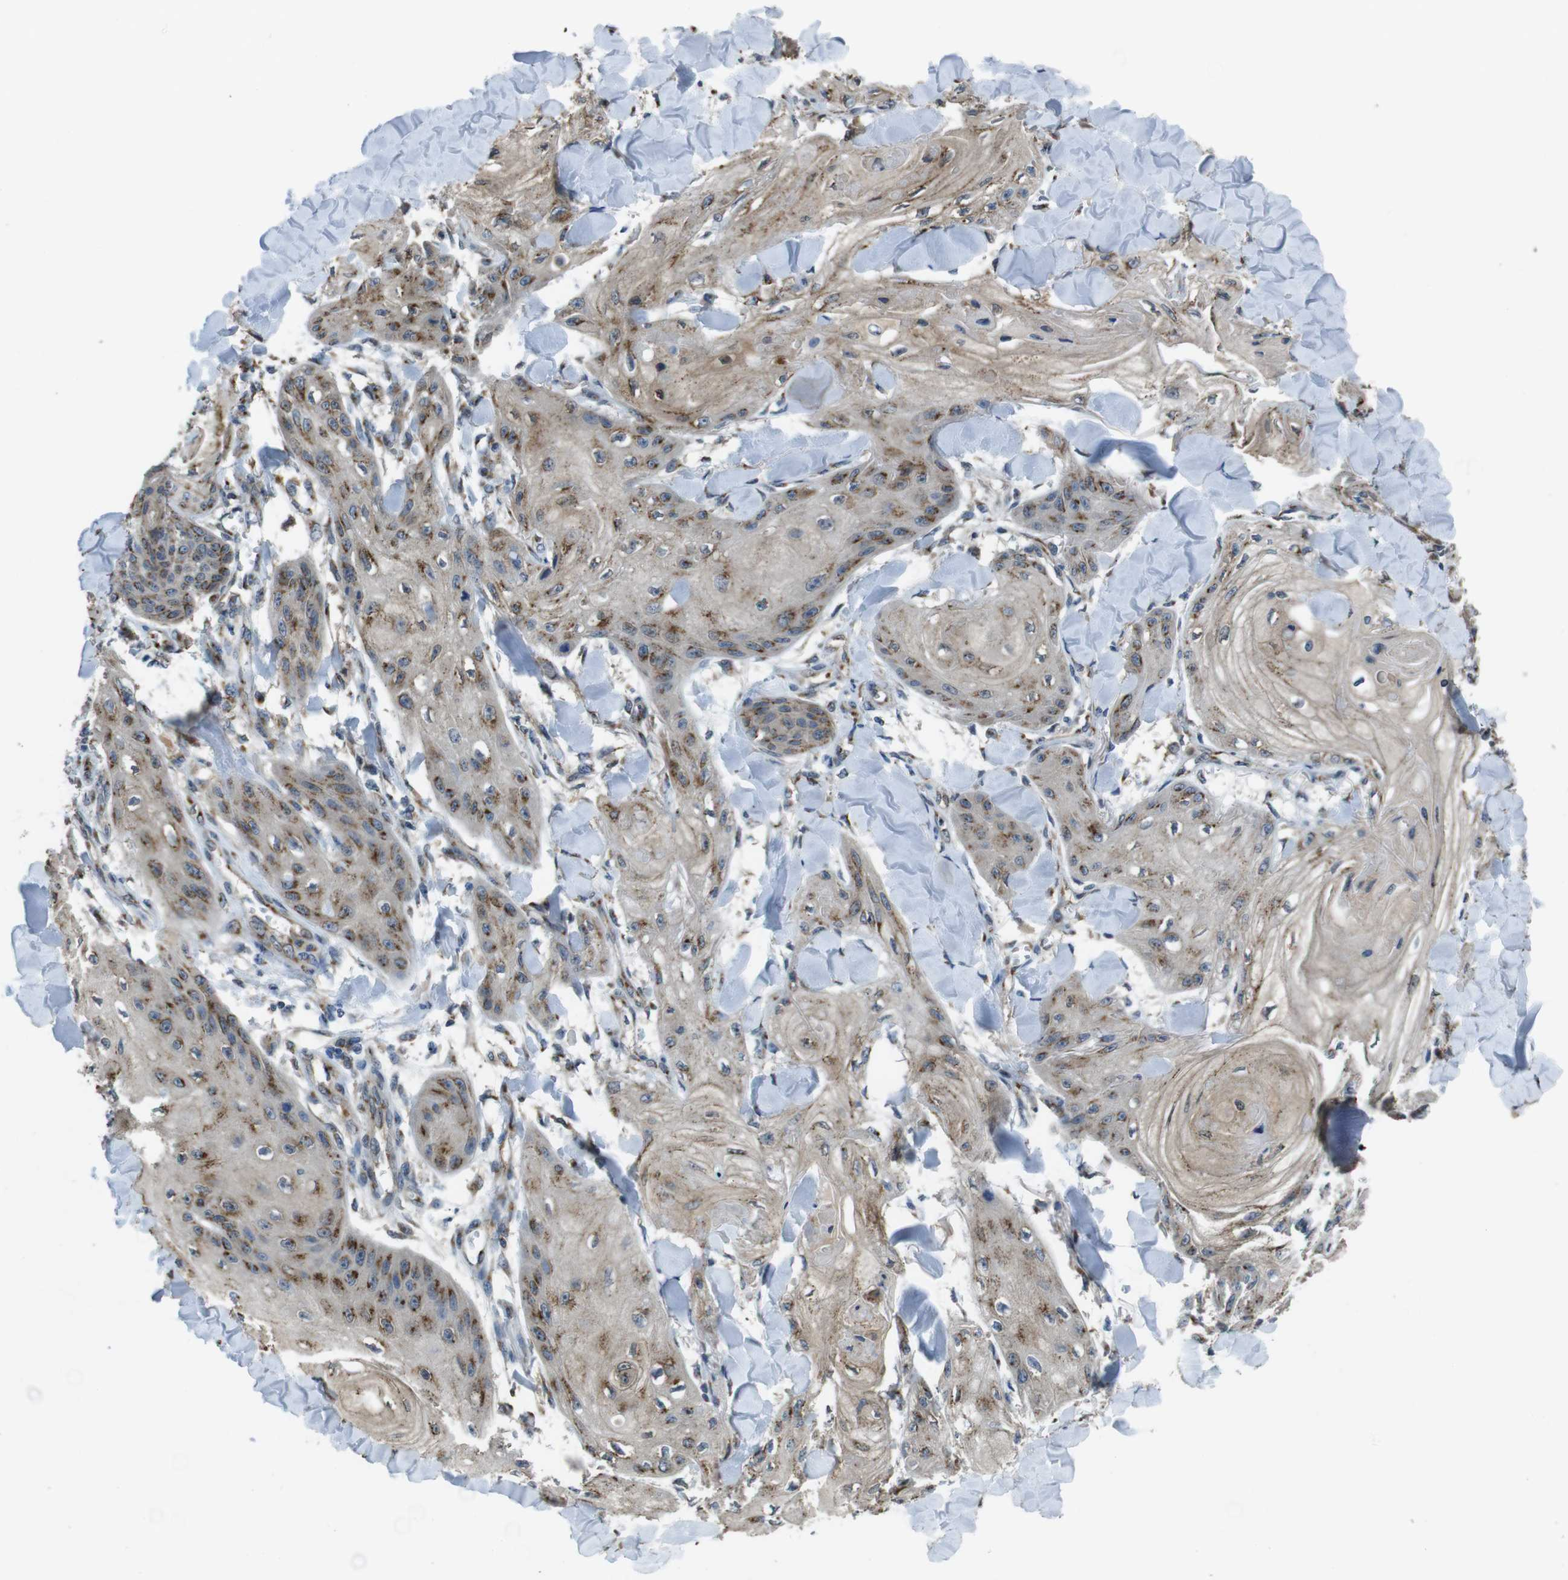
{"staining": {"intensity": "moderate", "quantity": ">75%", "location": "cytoplasmic/membranous"}, "tissue": "skin cancer", "cell_type": "Tumor cells", "image_type": "cancer", "snomed": [{"axis": "morphology", "description": "Squamous cell carcinoma, NOS"}, {"axis": "topography", "description": "Skin"}], "caption": "Skin squamous cell carcinoma tissue reveals moderate cytoplasmic/membranous positivity in about >75% of tumor cells, visualized by immunohistochemistry.", "gene": "RAB6A", "patient": {"sex": "male", "age": 74}}